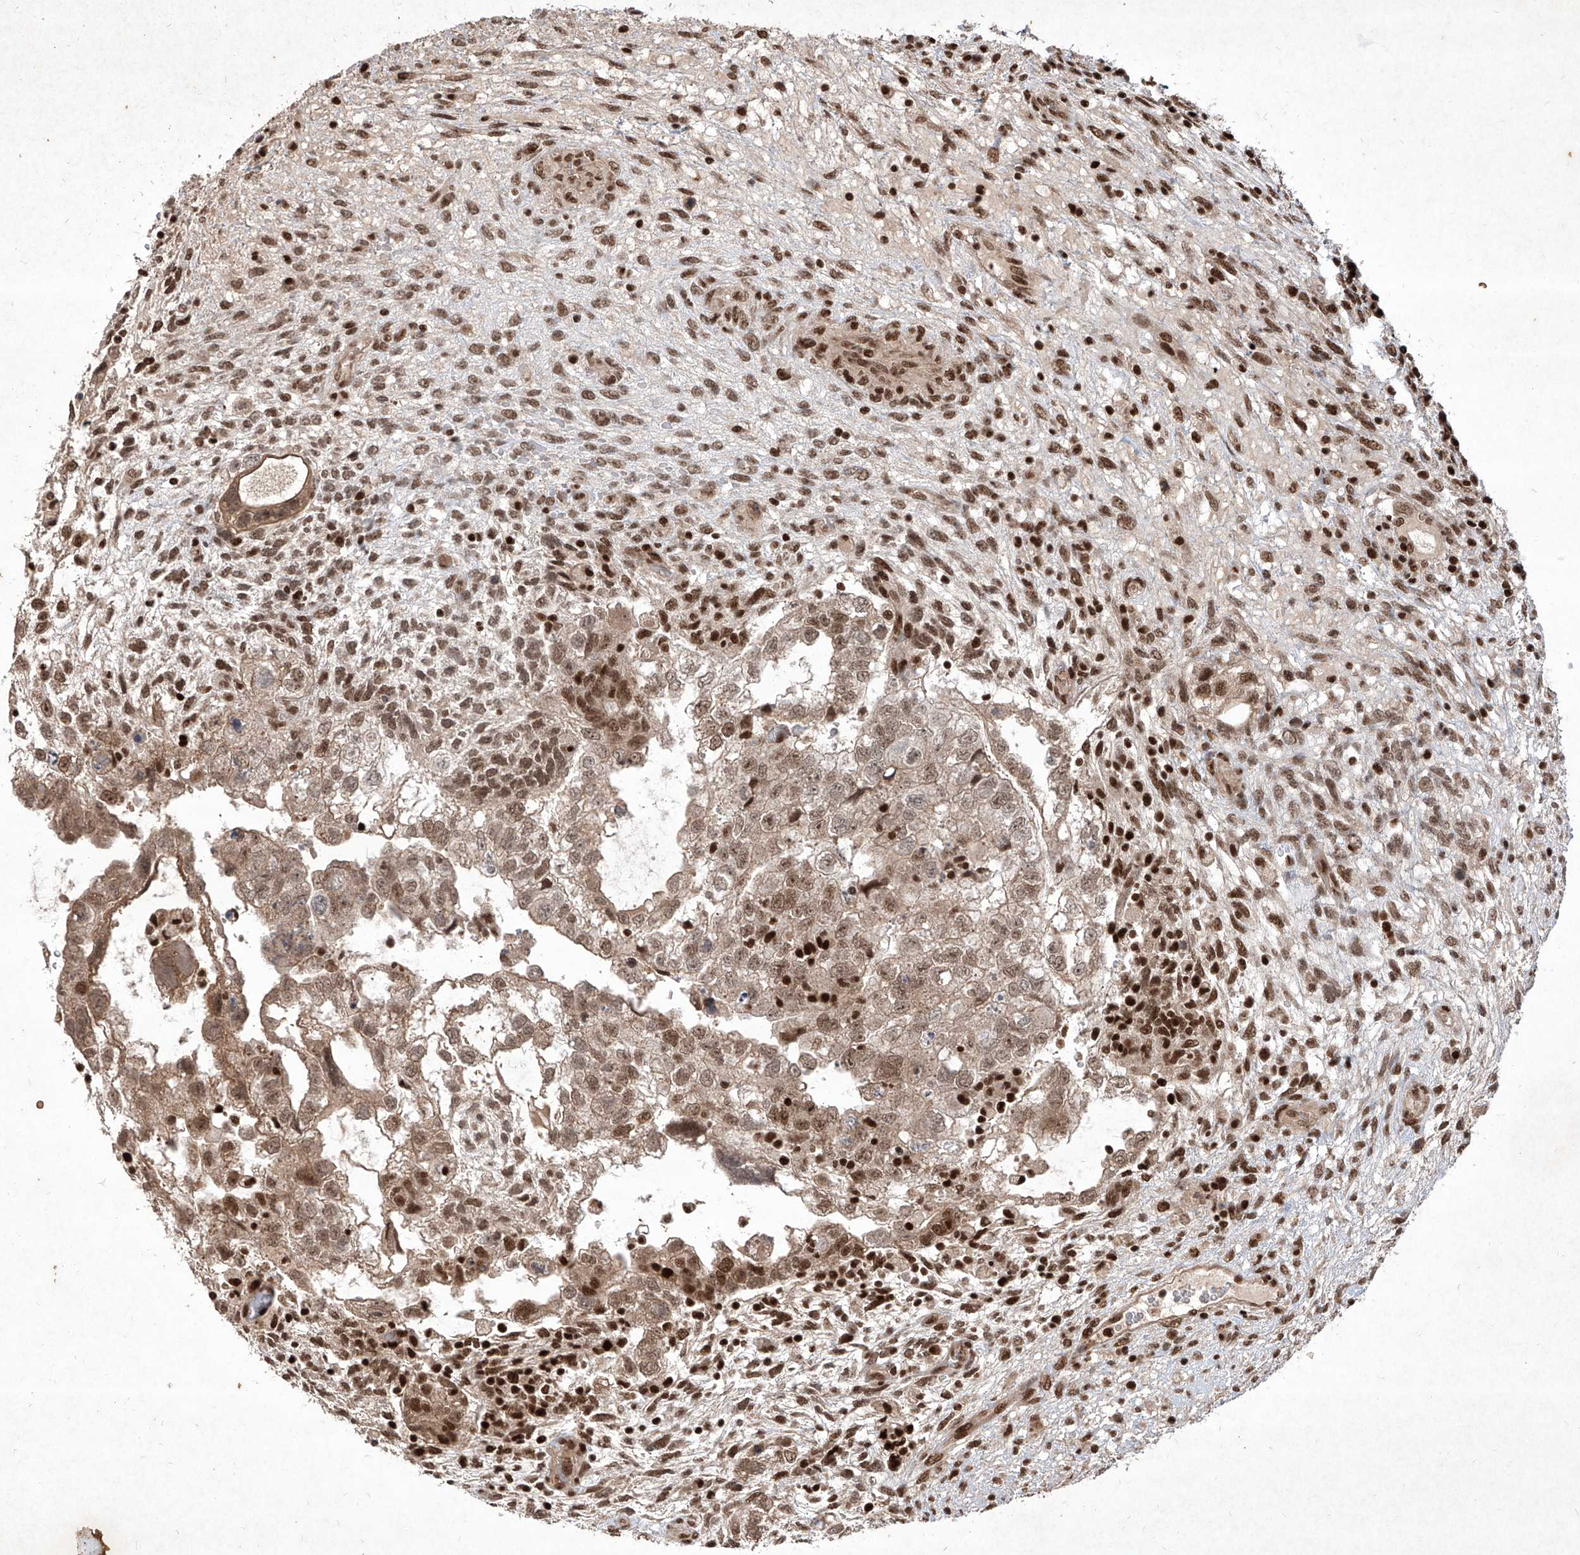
{"staining": {"intensity": "moderate", "quantity": ">75%", "location": "nuclear"}, "tissue": "testis cancer", "cell_type": "Tumor cells", "image_type": "cancer", "snomed": [{"axis": "morphology", "description": "Carcinoma, Embryonal, NOS"}, {"axis": "topography", "description": "Testis"}], "caption": "Immunohistochemical staining of testis embryonal carcinoma displays medium levels of moderate nuclear positivity in approximately >75% of tumor cells.", "gene": "IRF2", "patient": {"sex": "male", "age": 37}}